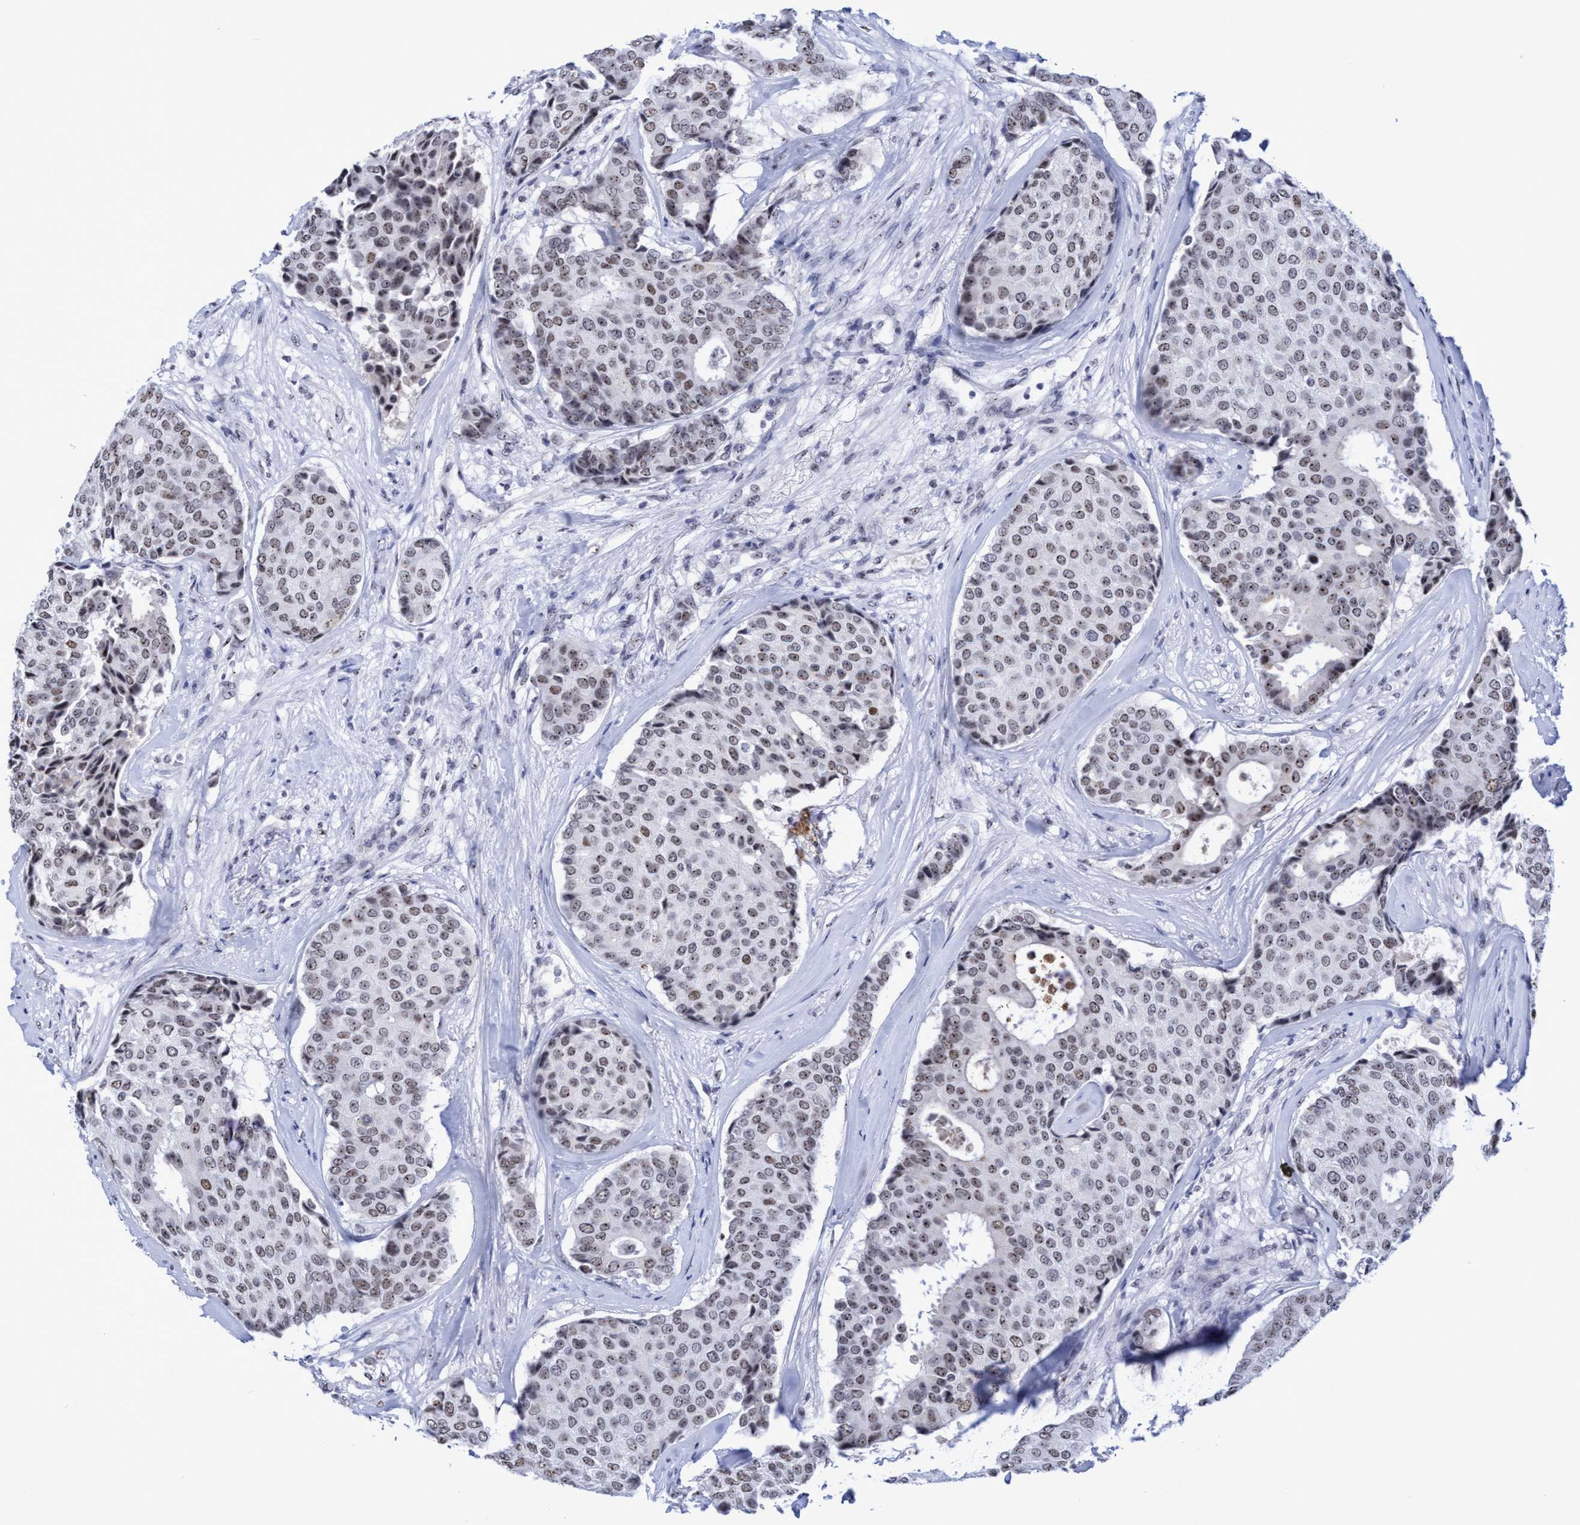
{"staining": {"intensity": "moderate", "quantity": ">75%", "location": "nuclear"}, "tissue": "breast cancer", "cell_type": "Tumor cells", "image_type": "cancer", "snomed": [{"axis": "morphology", "description": "Duct carcinoma"}, {"axis": "topography", "description": "Breast"}], "caption": "A photomicrograph of human breast cancer stained for a protein displays moderate nuclear brown staining in tumor cells. Nuclei are stained in blue.", "gene": "EFCAB10", "patient": {"sex": "female", "age": 75}}